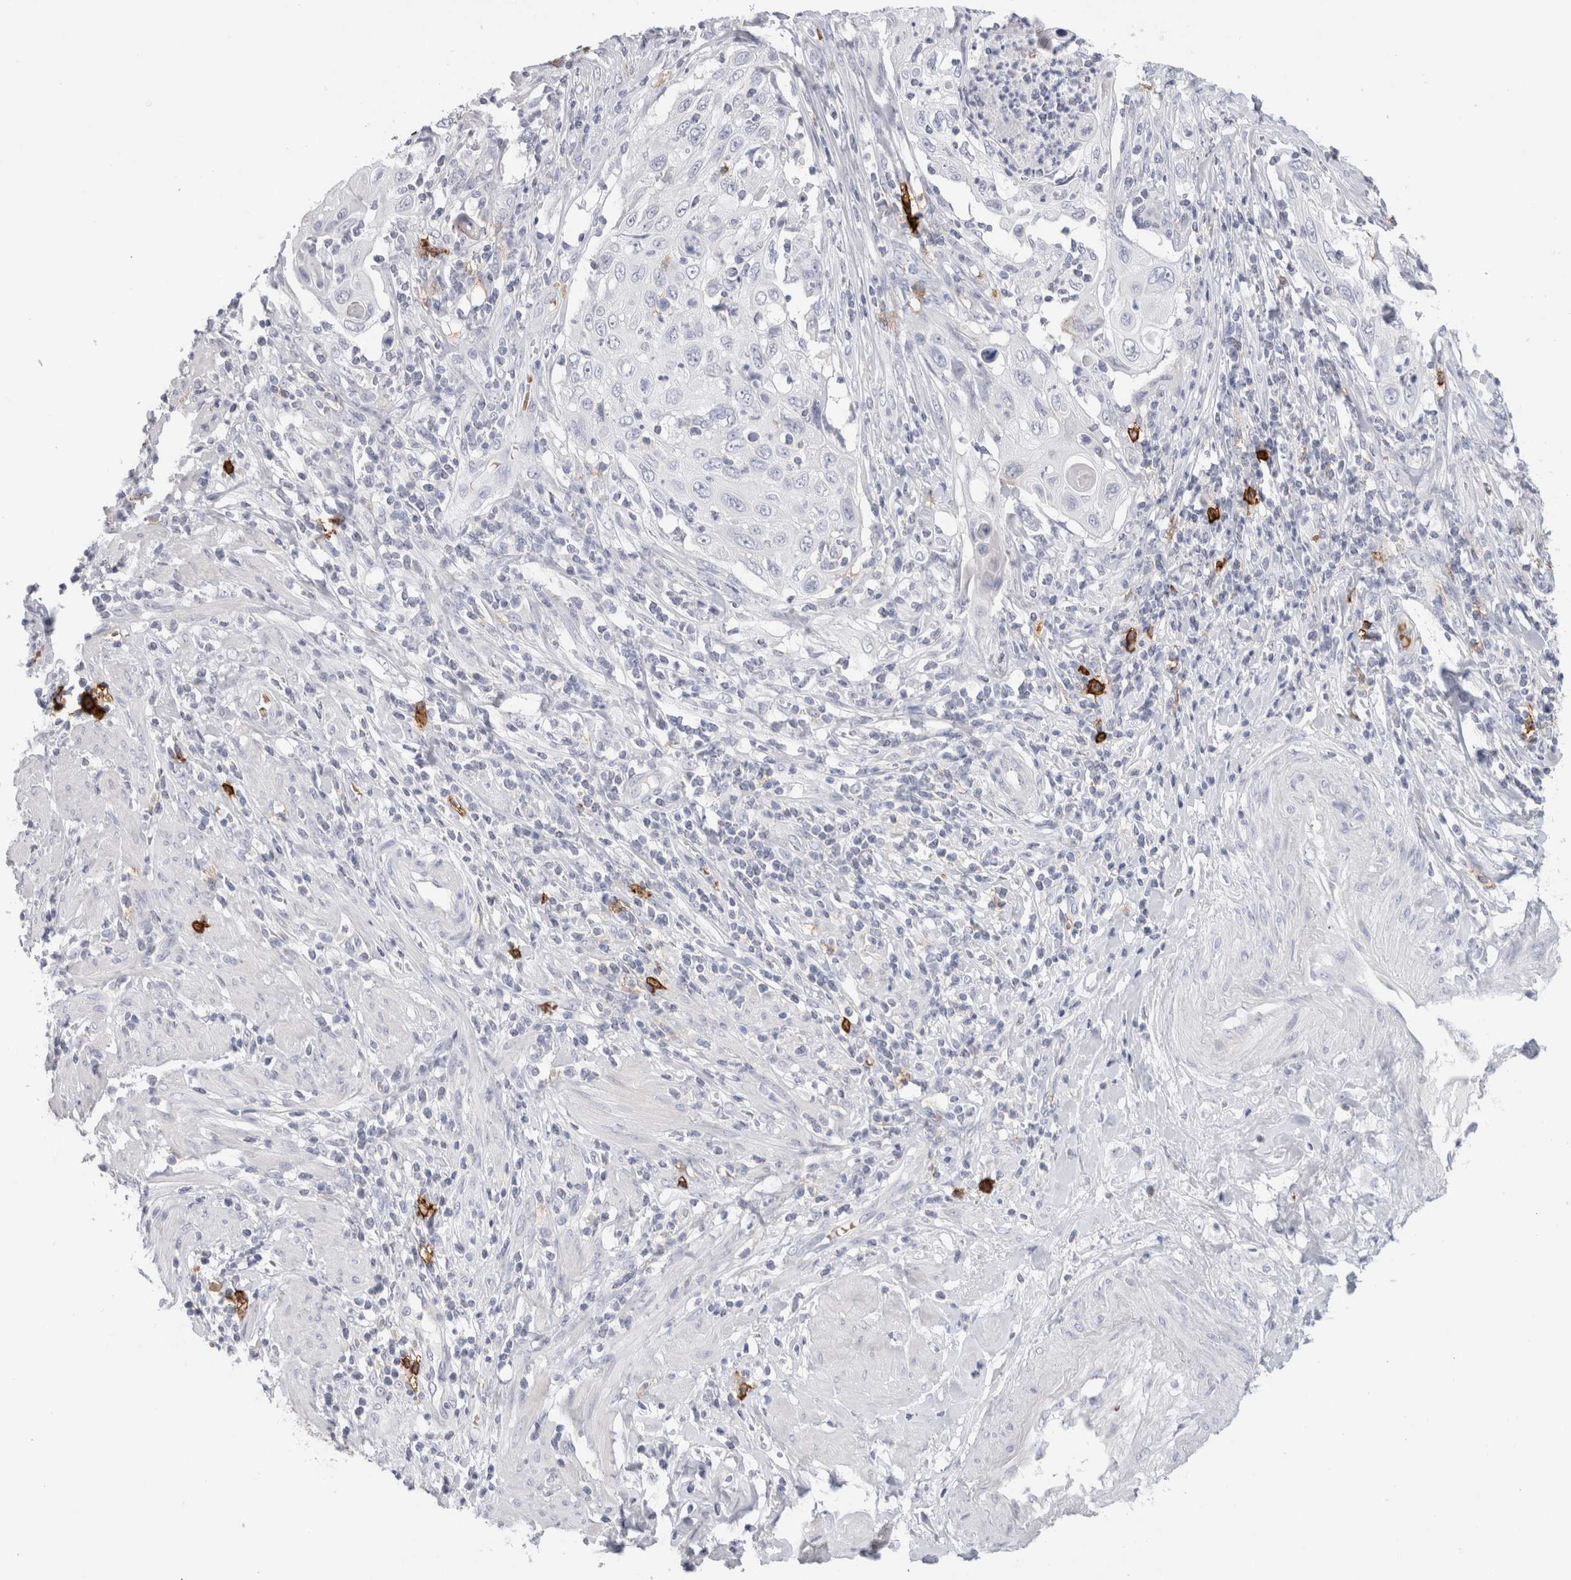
{"staining": {"intensity": "negative", "quantity": "none", "location": "none"}, "tissue": "cervical cancer", "cell_type": "Tumor cells", "image_type": "cancer", "snomed": [{"axis": "morphology", "description": "Squamous cell carcinoma, NOS"}, {"axis": "topography", "description": "Cervix"}], "caption": "Protein analysis of cervical squamous cell carcinoma shows no significant staining in tumor cells.", "gene": "CD38", "patient": {"sex": "female", "age": 70}}